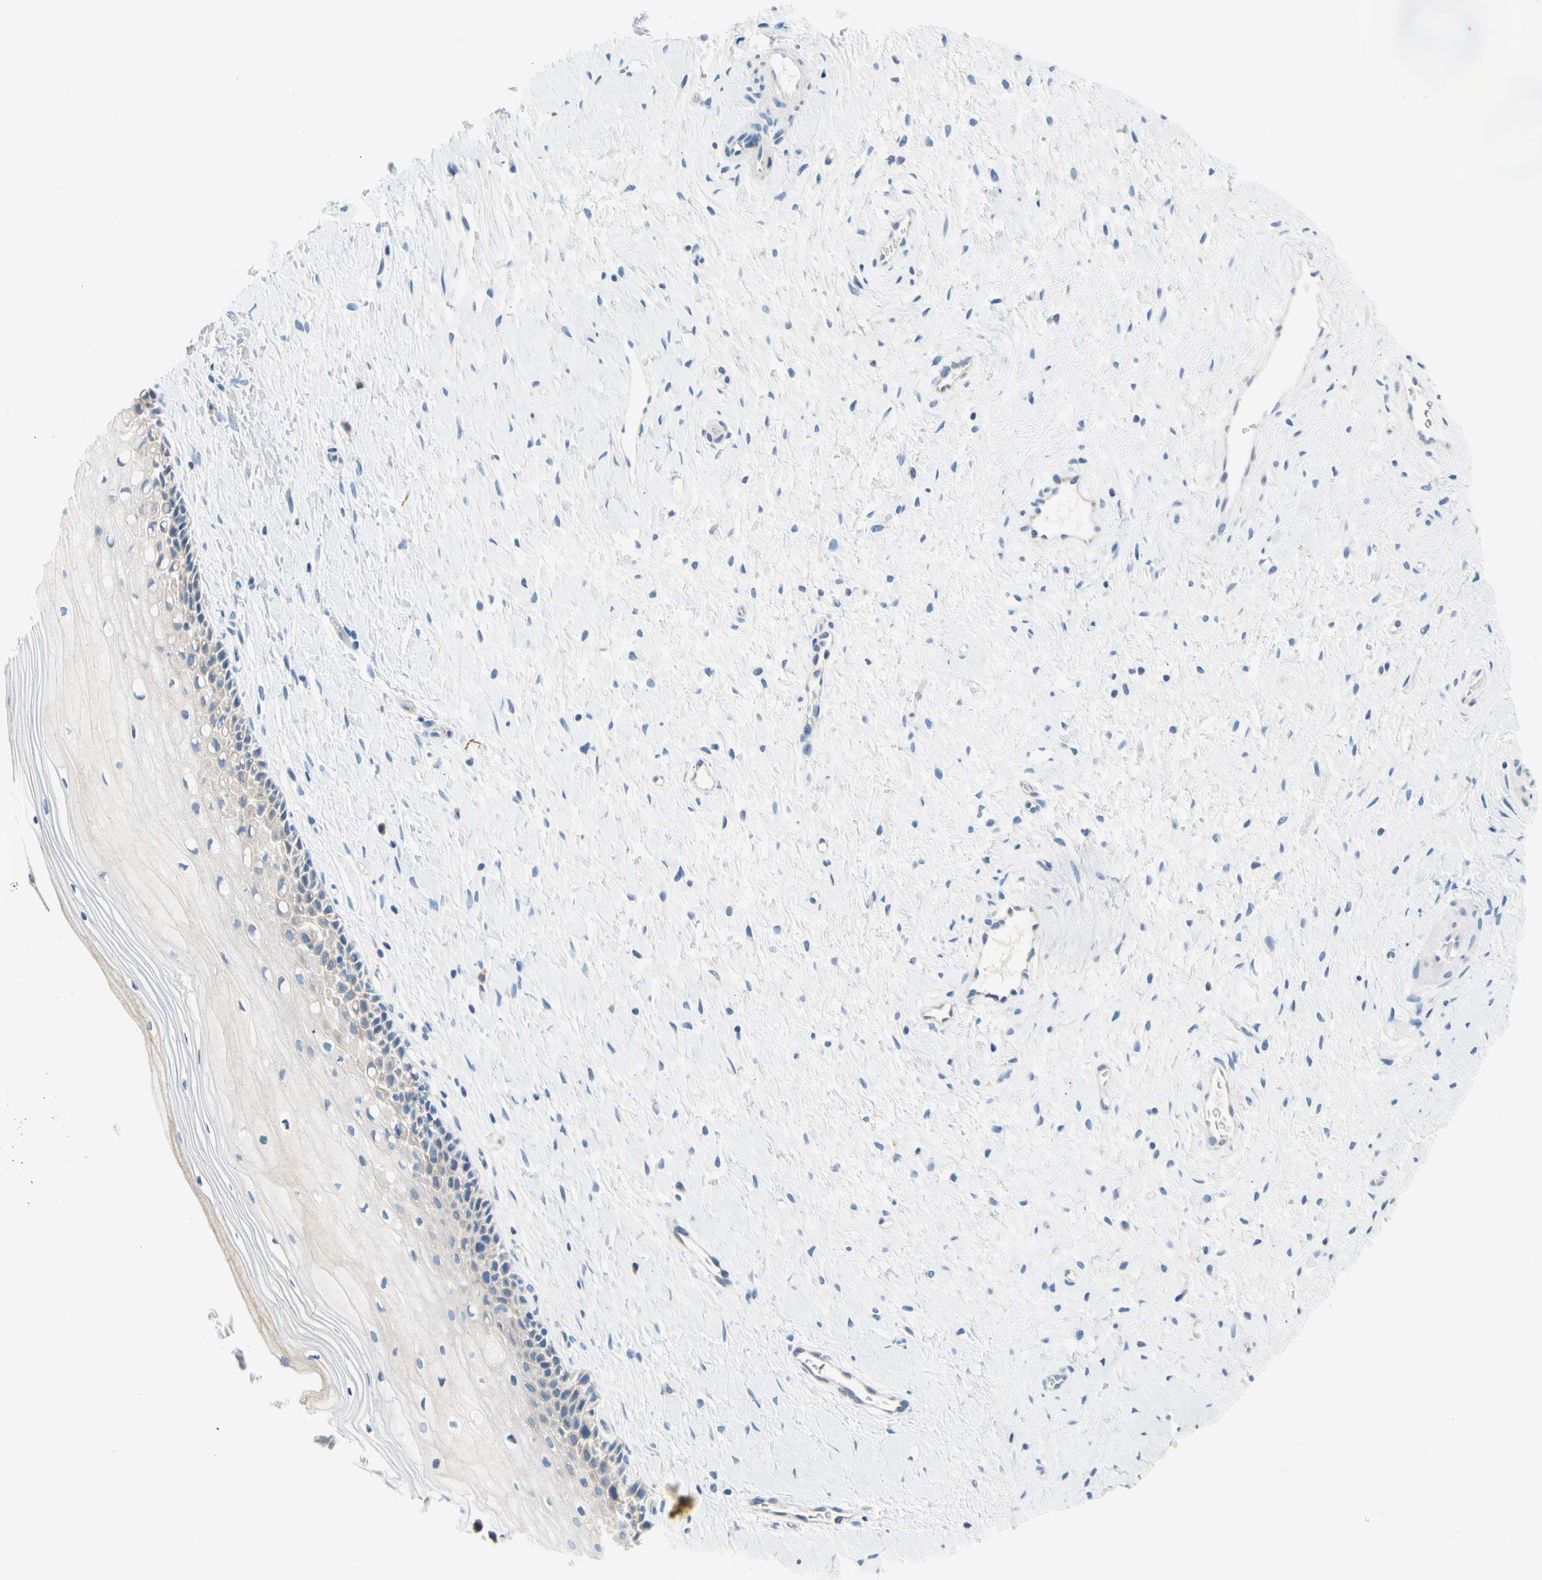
{"staining": {"intensity": "negative", "quantity": "none", "location": "none"}, "tissue": "cervix", "cell_type": "Glandular cells", "image_type": "normal", "snomed": [{"axis": "morphology", "description": "Normal tissue, NOS"}, {"axis": "topography", "description": "Cervix"}], "caption": "Glandular cells are negative for protein expression in unremarkable human cervix. (Immunohistochemistry, brightfield microscopy, high magnification).", "gene": "STXBP1", "patient": {"sex": "female", "age": 39}}